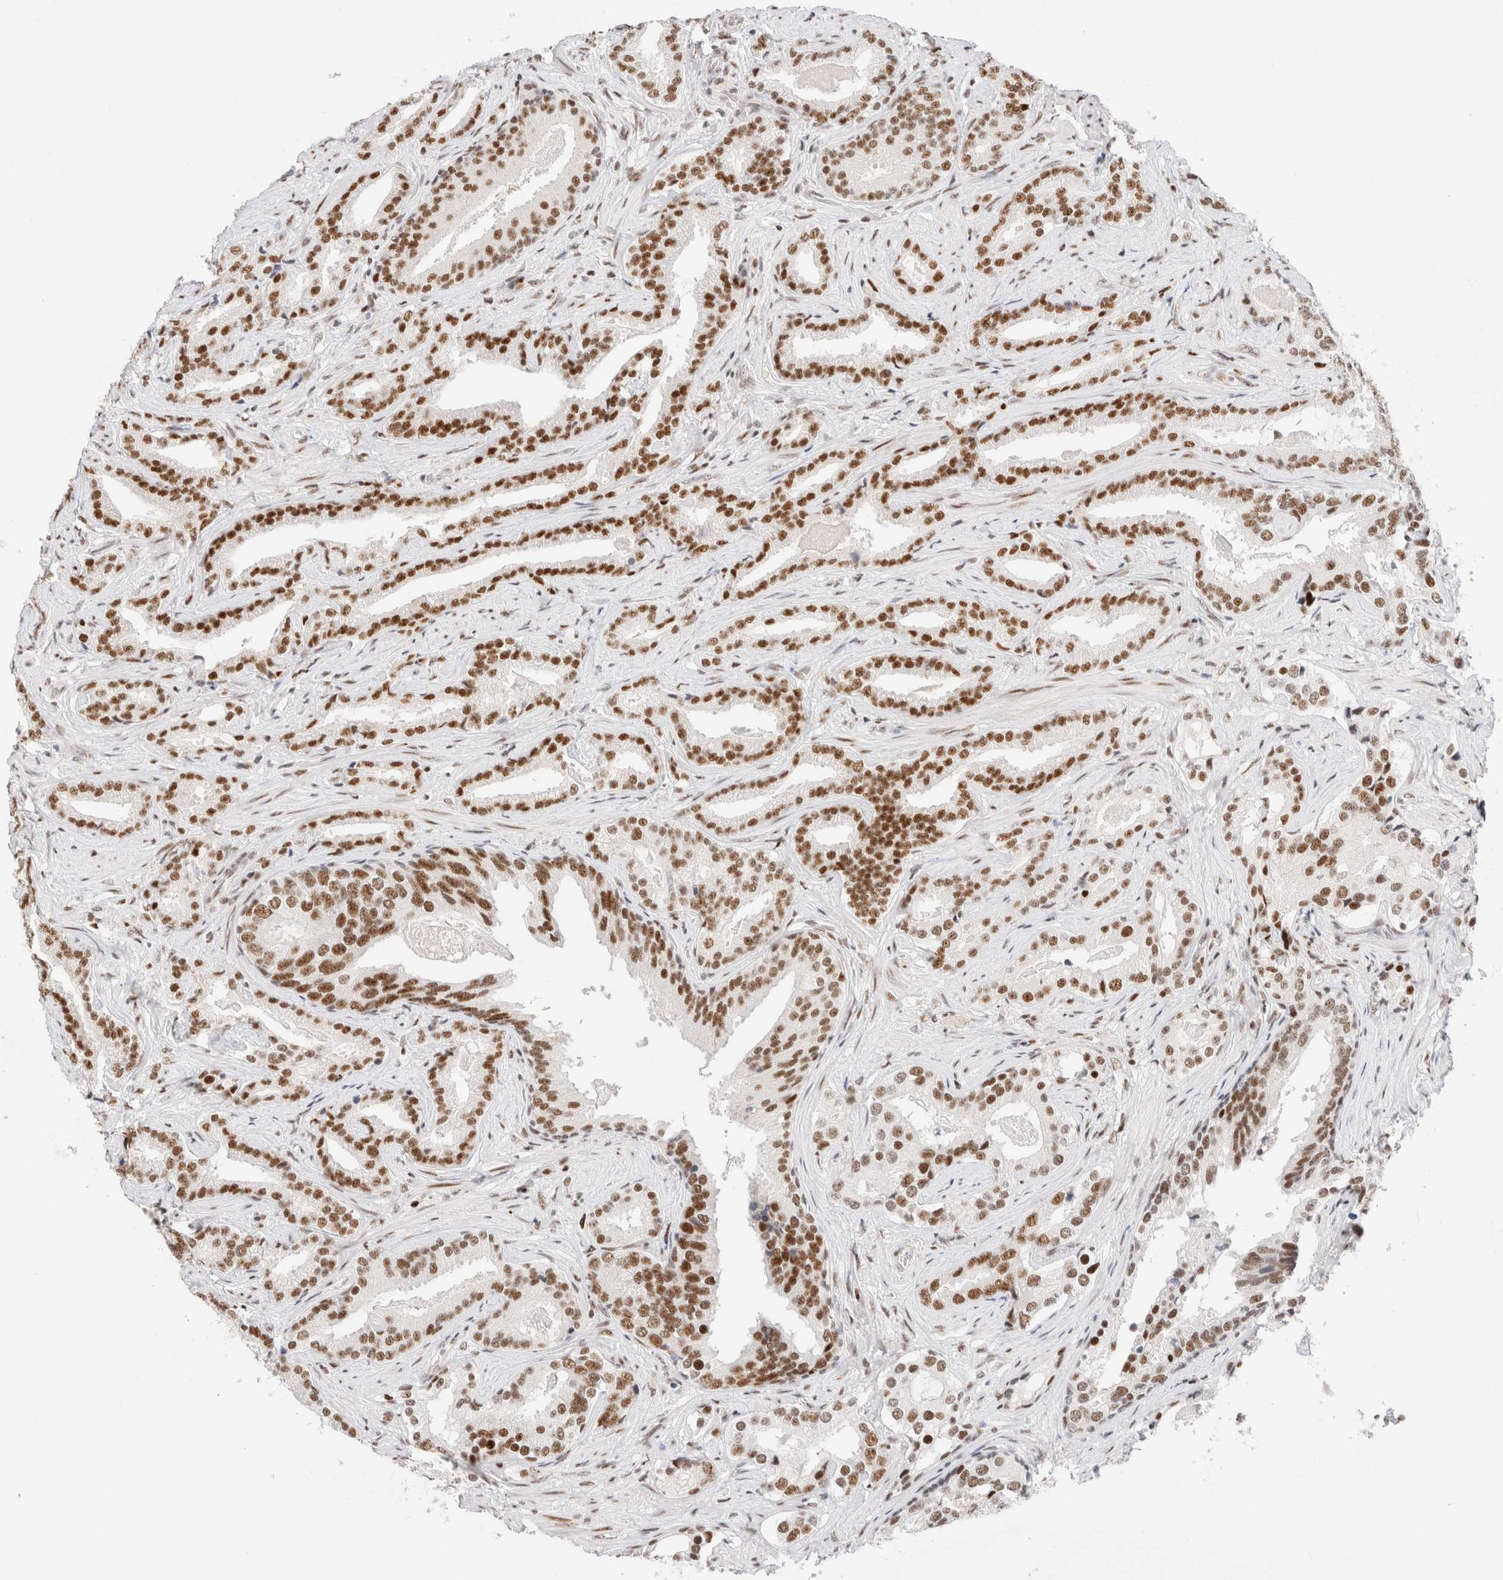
{"staining": {"intensity": "strong", "quantity": ">75%", "location": "nuclear"}, "tissue": "prostate cancer", "cell_type": "Tumor cells", "image_type": "cancer", "snomed": [{"axis": "morphology", "description": "Adenocarcinoma, Low grade"}, {"axis": "topography", "description": "Prostate"}], "caption": "Immunohistochemical staining of prostate low-grade adenocarcinoma exhibits strong nuclear protein expression in approximately >75% of tumor cells. Immunohistochemistry stains the protein in brown and the nuclei are stained blue.", "gene": "ZNF282", "patient": {"sex": "male", "age": 67}}